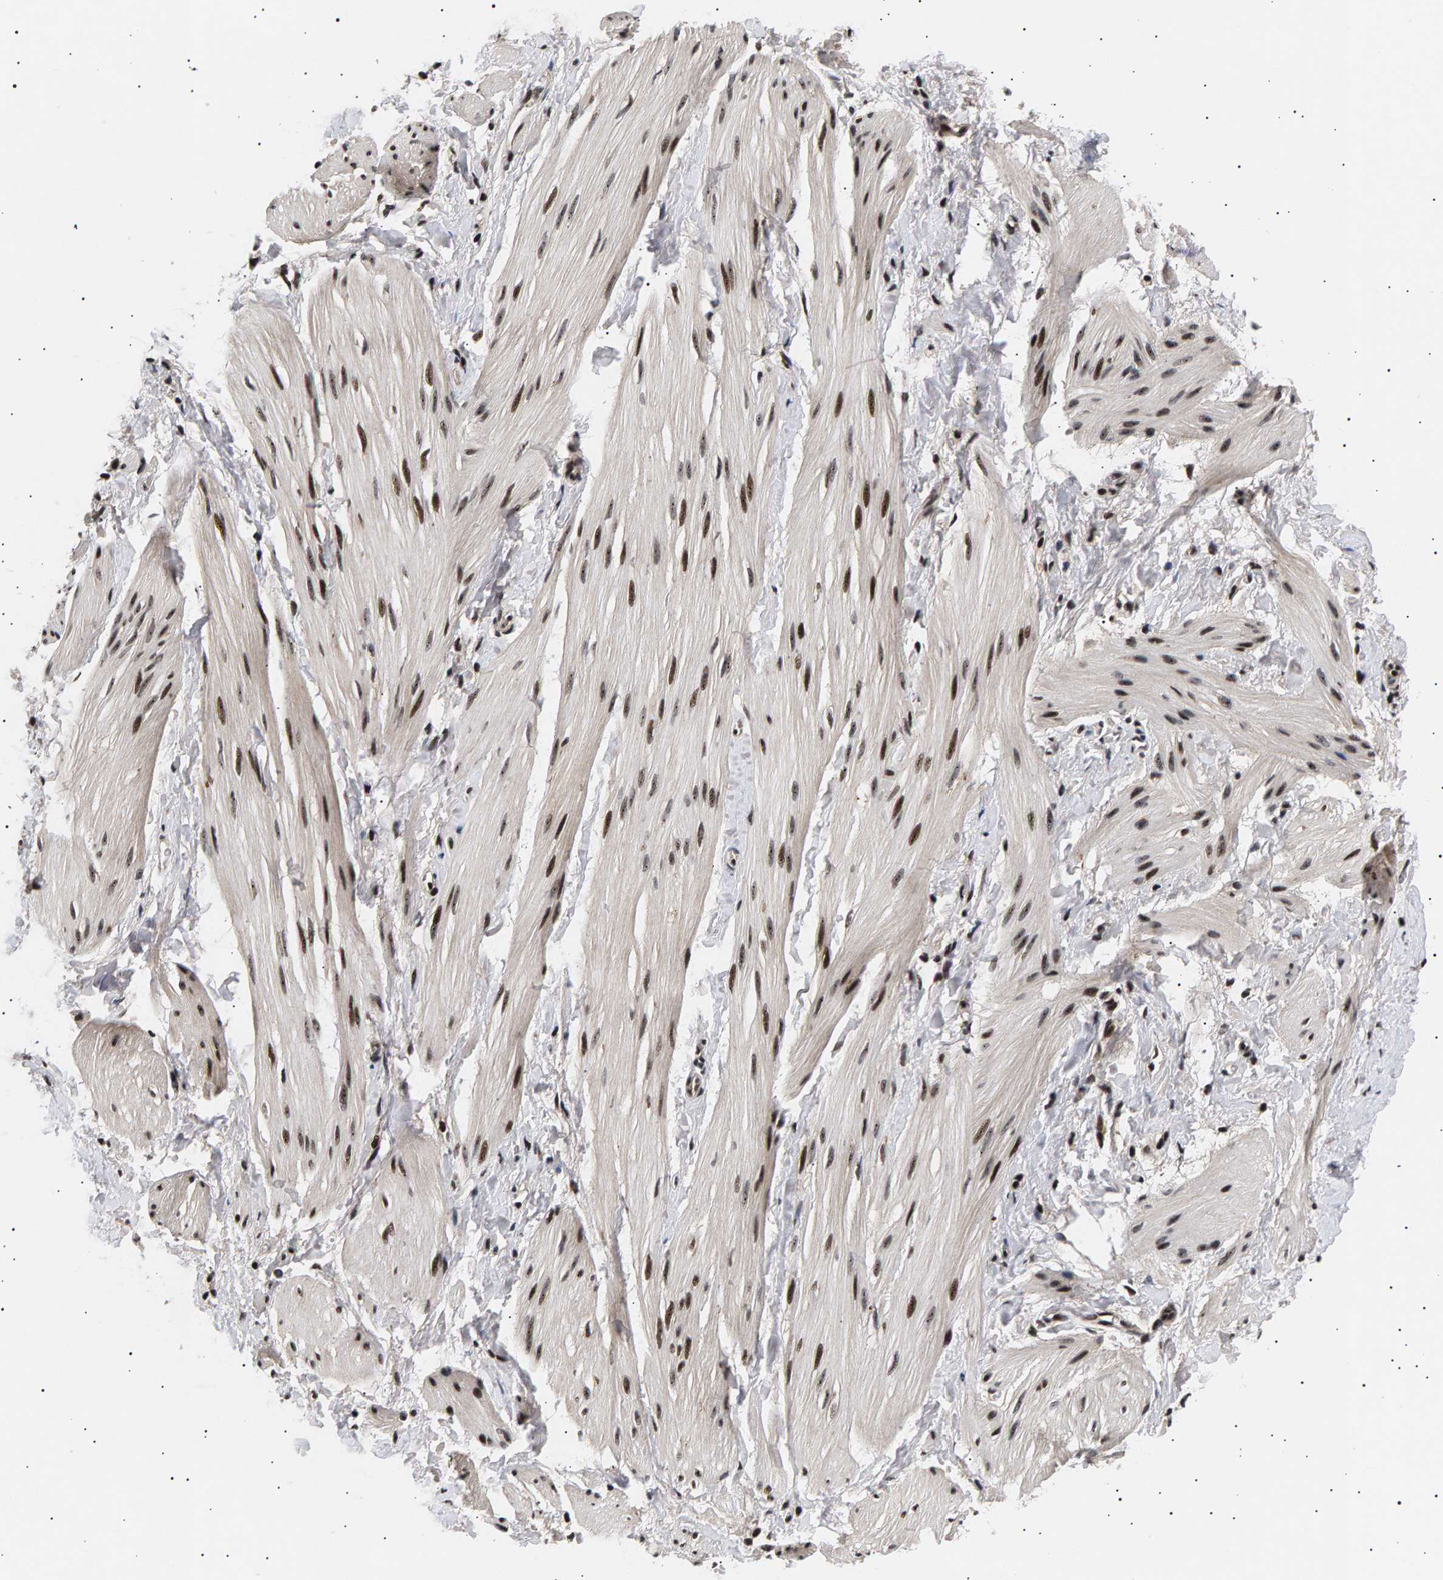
{"staining": {"intensity": "moderate", "quantity": ">75%", "location": "nuclear"}, "tissue": "smooth muscle", "cell_type": "Smooth muscle cells", "image_type": "normal", "snomed": [{"axis": "morphology", "description": "Normal tissue, NOS"}, {"axis": "topography", "description": "Smooth muscle"}], "caption": "Smooth muscle cells exhibit medium levels of moderate nuclear staining in approximately >75% of cells in unremarkable human smooth muscle. The protein is stained brown, and the nuclei are stained in blue (DAB IHC with brightfield microscopy, high magnification).", "gene": "ANKRD40", "patient": {"sex": "male", "age": 16}}